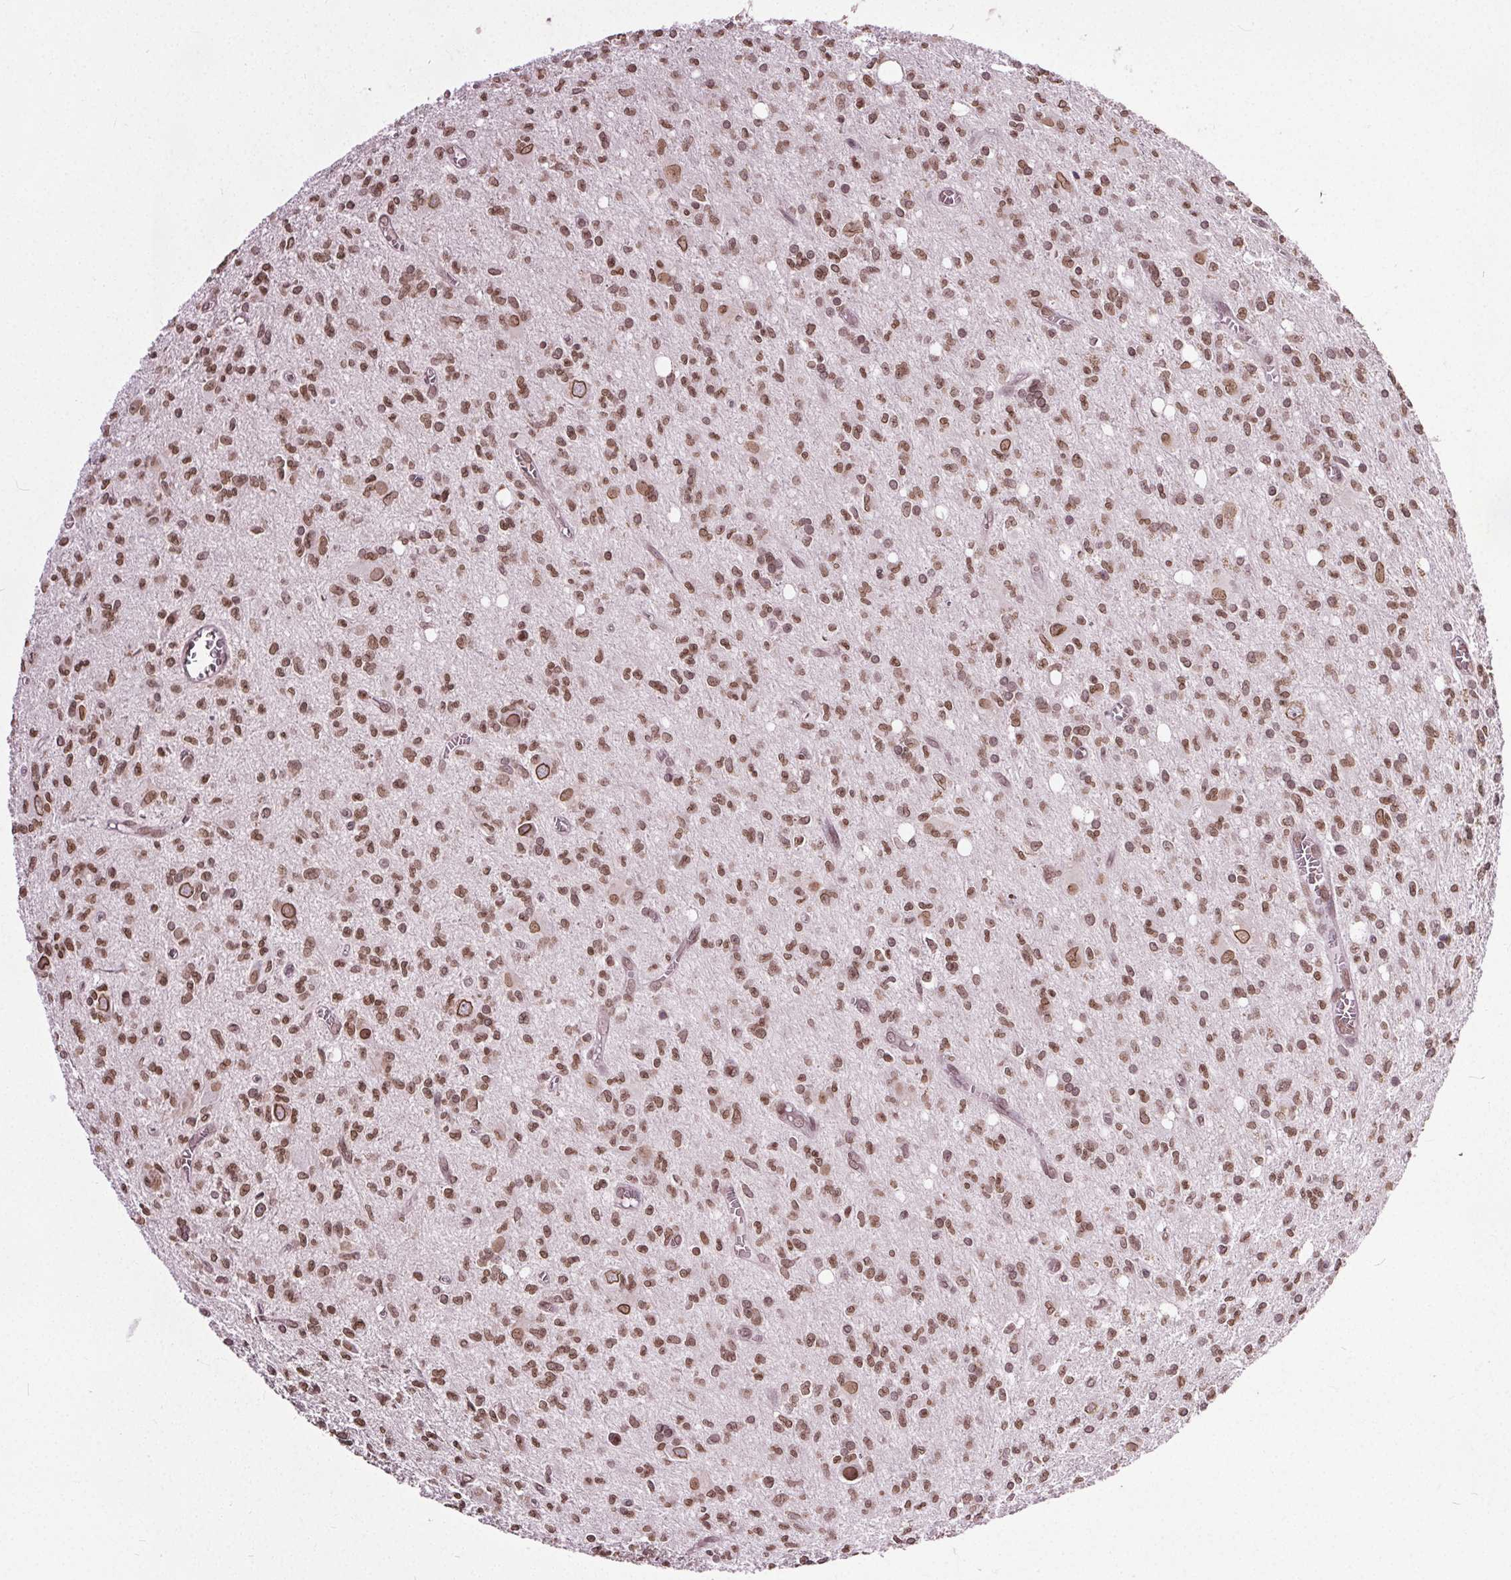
{"staining": {"intensity": "moderate", "quantity": ">75%", "location": "nuclear"}, "tissue": "glioma", "cell_type": "Tumor cells", "image_type": "cancer", "snomed": [{"axis": "morphology", "description": "Glioma, malignant, Low grade"}, {"axis": "topography", "description": "Brain"}], "caption": "Human low-grade glioma (malignant) stained with a protein marker reveals moderate staining in tumor cells.", "gene": "TTC39C", "patient": {"sex": "male", "age": 64}}